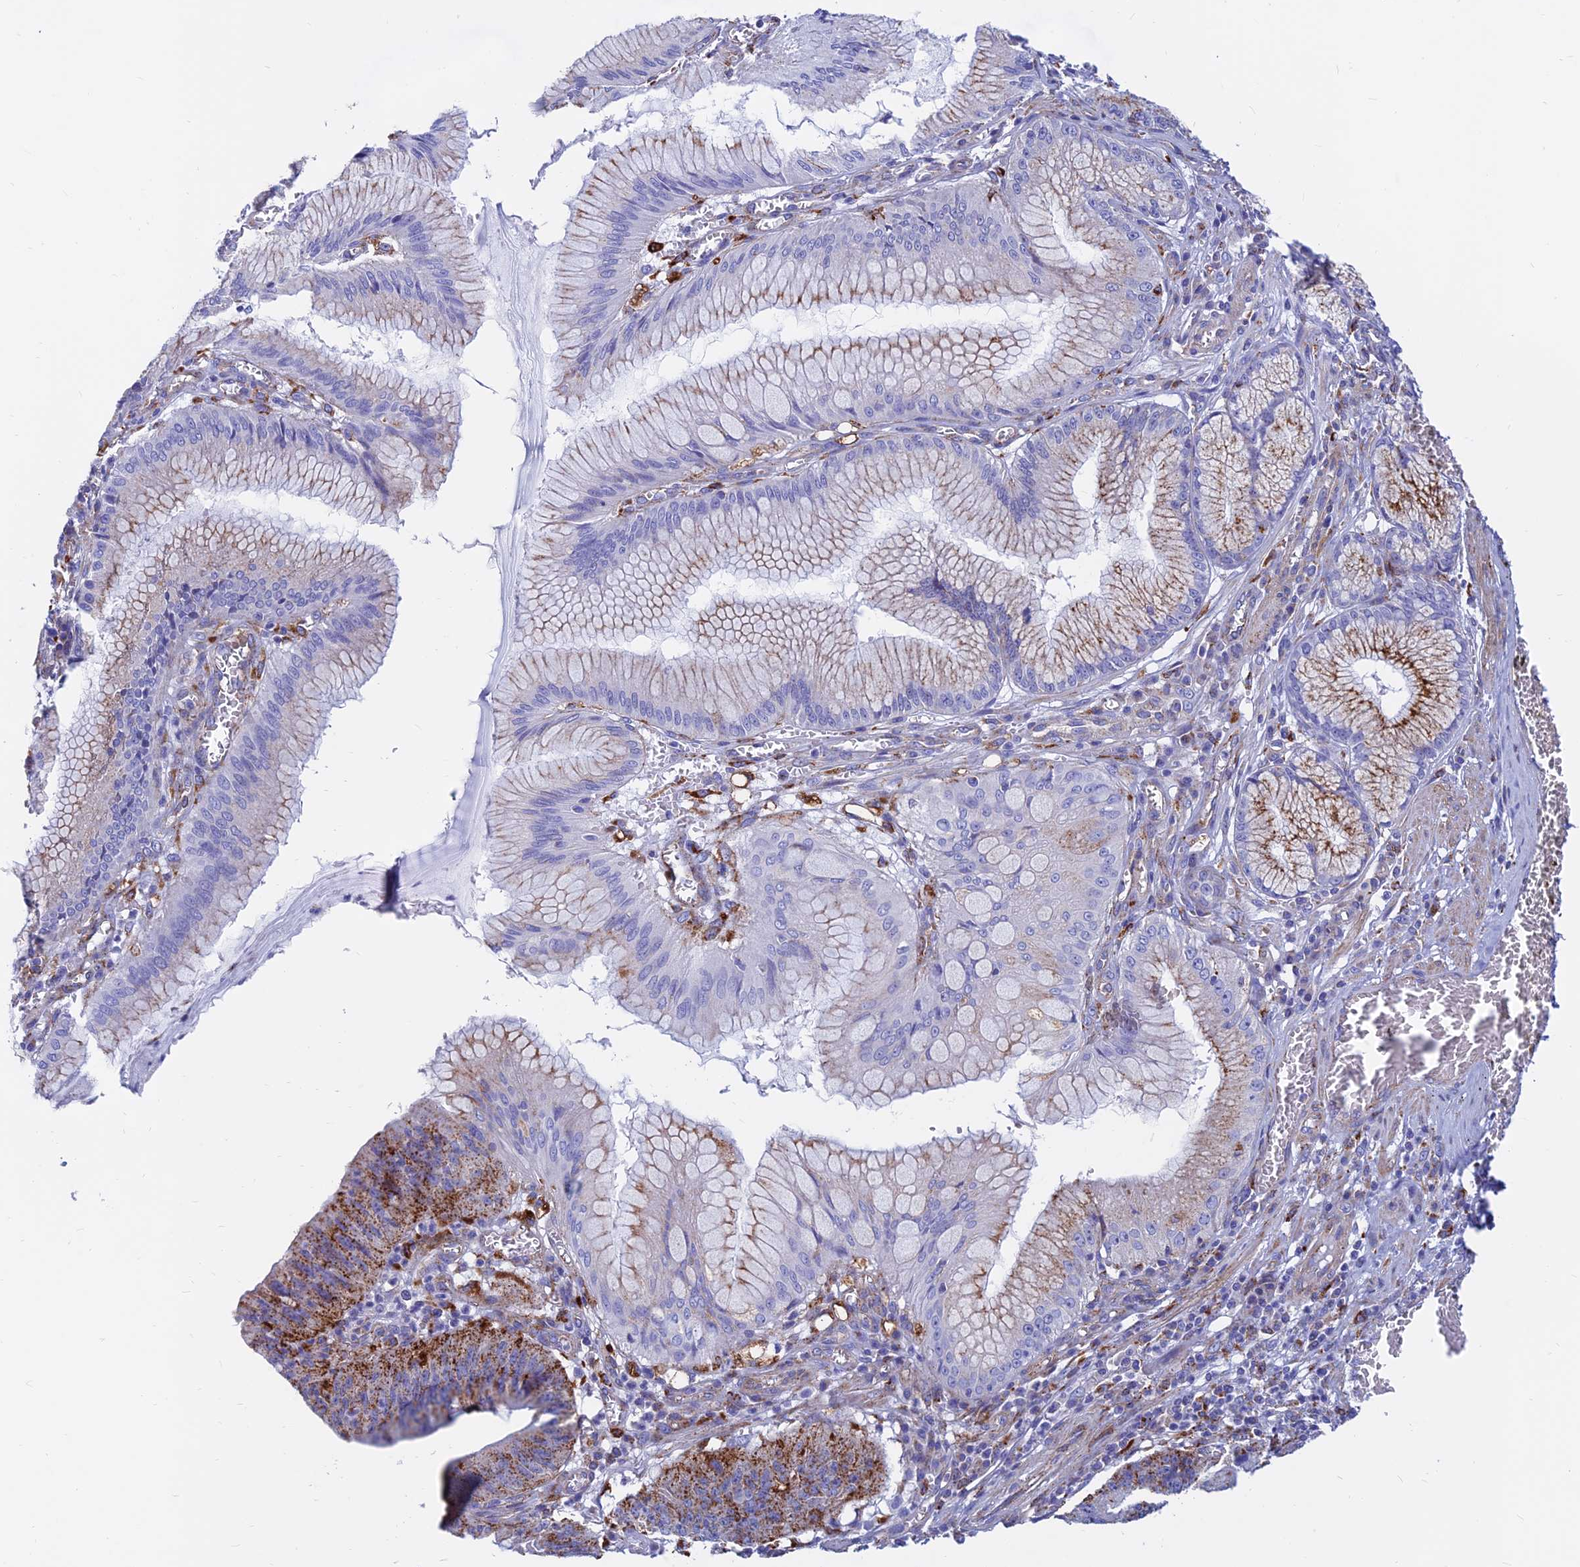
{"staining": {"intensity": "moderate", "quantity": "25%-75%", "location": "cytoplasmic/membranous"}, "tissue": "stomach cancer", "cell_type": "Tumor cells", "image_type": "cancer", "snomed": [{"axis": "morphology", "description": "Adenocarcinoma, NOS"}, {"axis": "topography", "description": "Stomach"}], "caption": "There is medium levels of moderate cytoplasmic/membranous staining in tumor cells of stomach cancer (adenocarcinoma), as demonstrated by immunohistochemical staining (brown color).", "gene": "SPNS1", "patient": {"sex": "male", "age": 59}}